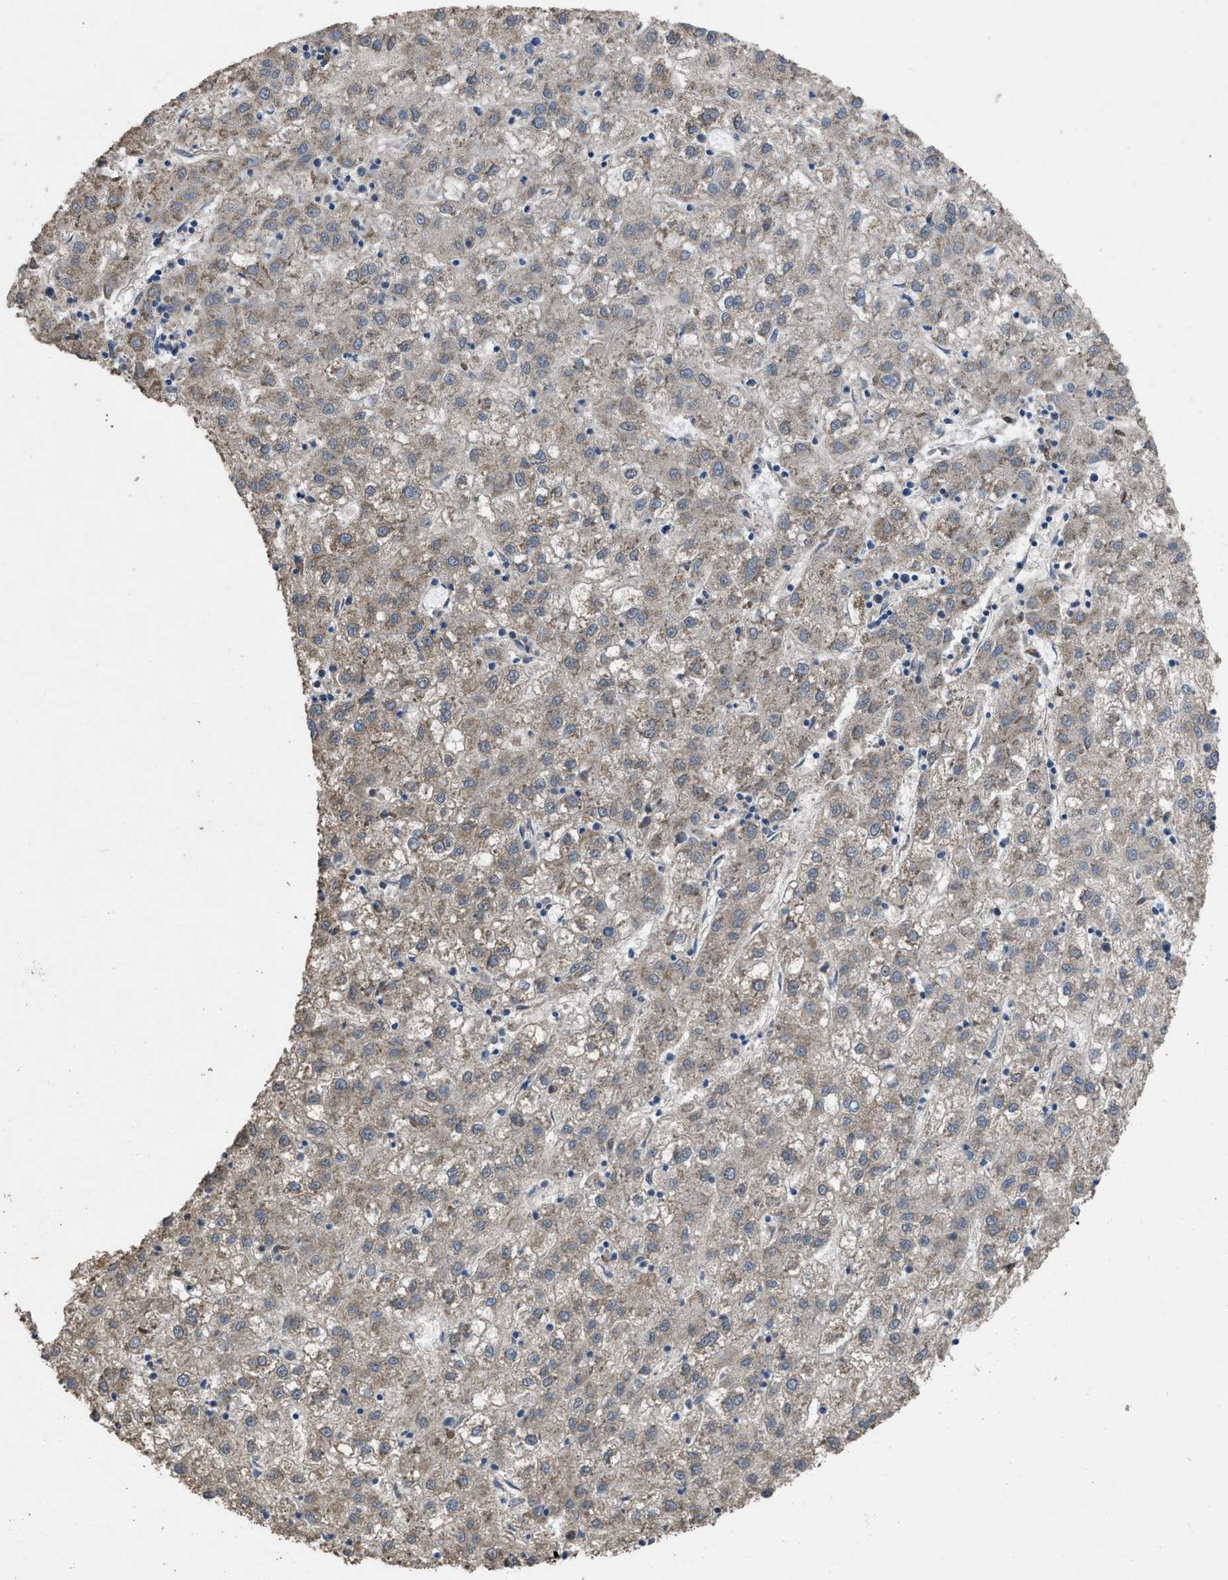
{"staining": {"intensity": "weak", "quantity": "<25%", "location": "cytoplasmic/membranous"}, "tissue": "liver cancer", "cell_type": "Tumor cells", "image_type": "cancer", "snomed": [{"axis": "morphology", "description": "Carcinoma, Hepatocellular, NOS"}, {"axis": "topography", "description": "Liver"}], "caption": "This micrograph is of liver hepatocellular carcinoma stained with immunohistochemistry (IHC) to label a protein in brown with the nuclei are counter-stained blue. There is no staining in tumor cells.", "gene": "ARL6", "patient": {"sex": "male", "age": 72}}